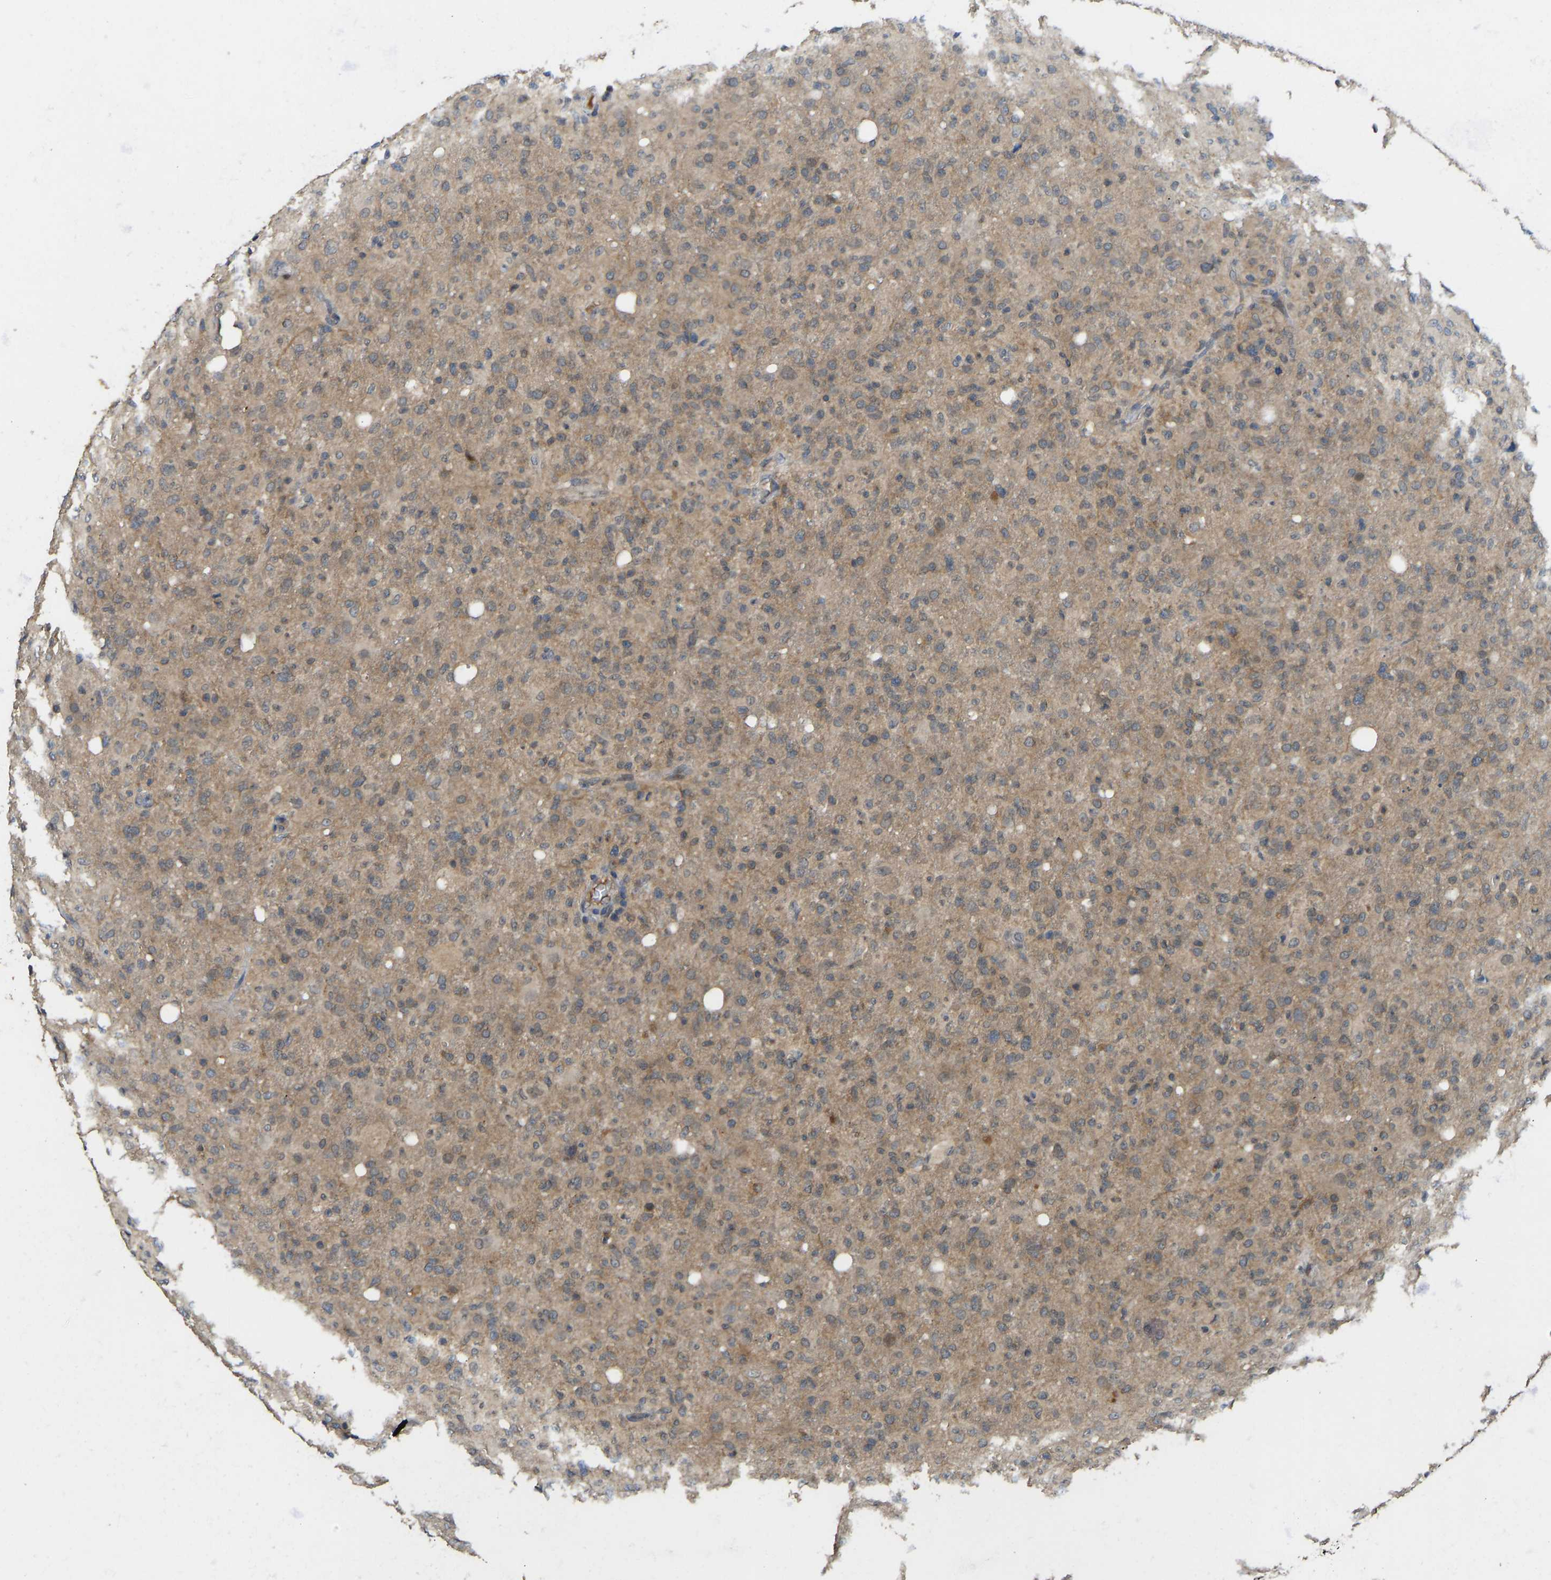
{"staining": {"intensity": "moderate", "quantity": ">75%", "location": "cytoplasmic/membranous"}, "tissue": "glioma", "cell_type": "Tumor cells", "image_type": "cancer", "snomed": [{"axis": "morphology", "description": "Glioma, malignant, High grade"}, {"axis": "topography", "description": "Brain"}], "caption": "IHC (DAB) staining of human malignant high-grade glioma displays moderate cytoplasmic/membranous protein staining in about >75% of tumor cells.", "gene": "NDRG3", "patient": {"sex": "female", "age": 57}}